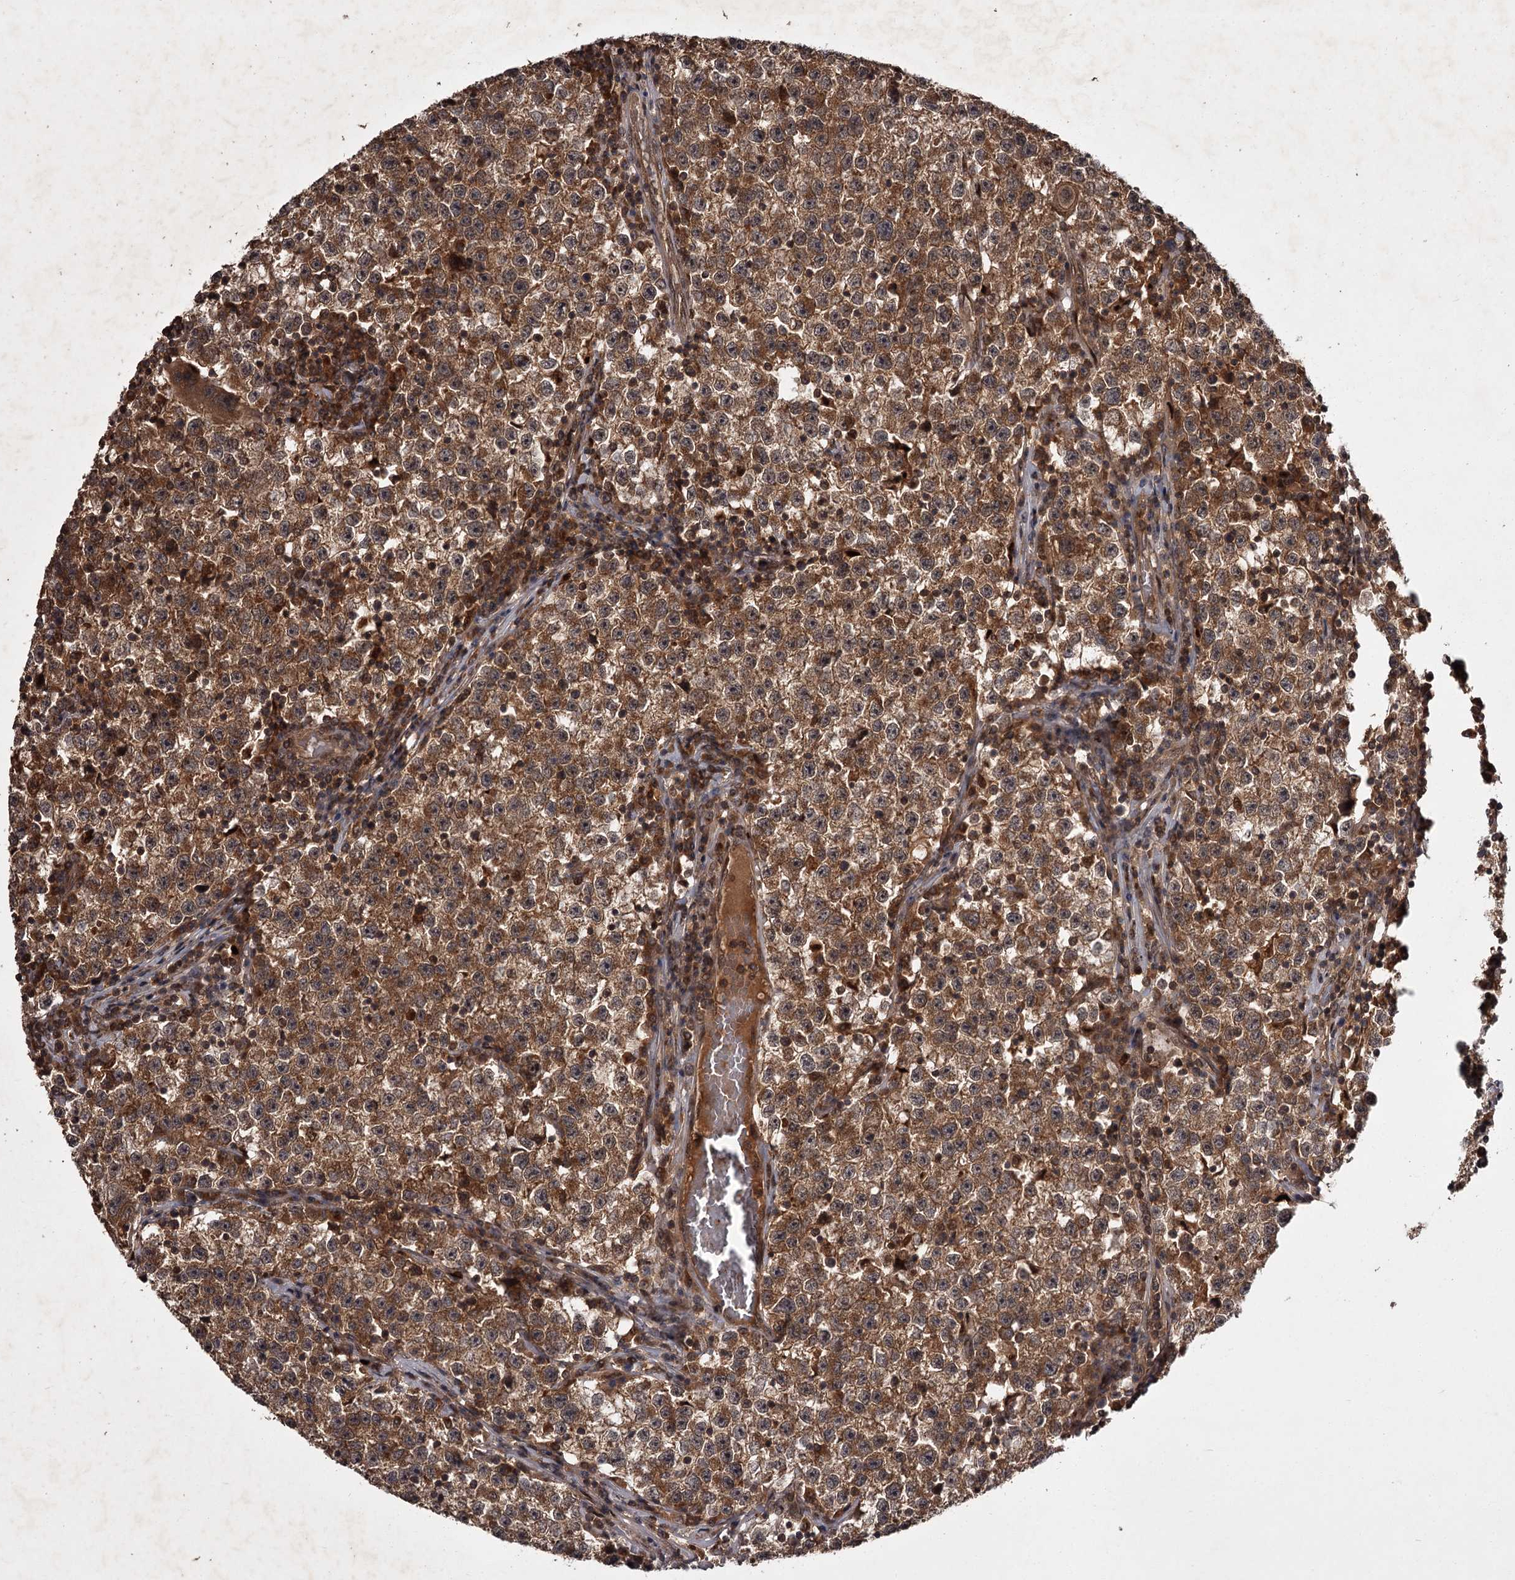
{"staining": {"intensity": "moderate", "quantity": ">75%", "location": "cytoplasmic/membranous"}, "tissue": "testis cancer", "cell_type": "Tumor cells", "image_type": "cancer", "snomed": [{"axis": "morphology", "description": "Seminoma, NOS"}, {"axis": "topography", "description": "Testis"}], "caption": "An image of human seminoma (testis) stained for a protein demonstrates moderate cytoplasmic/membranous brown staining in tumor cells.", "gene": "TBC1D23", "patient": {"sex": "male", "age": 22}}